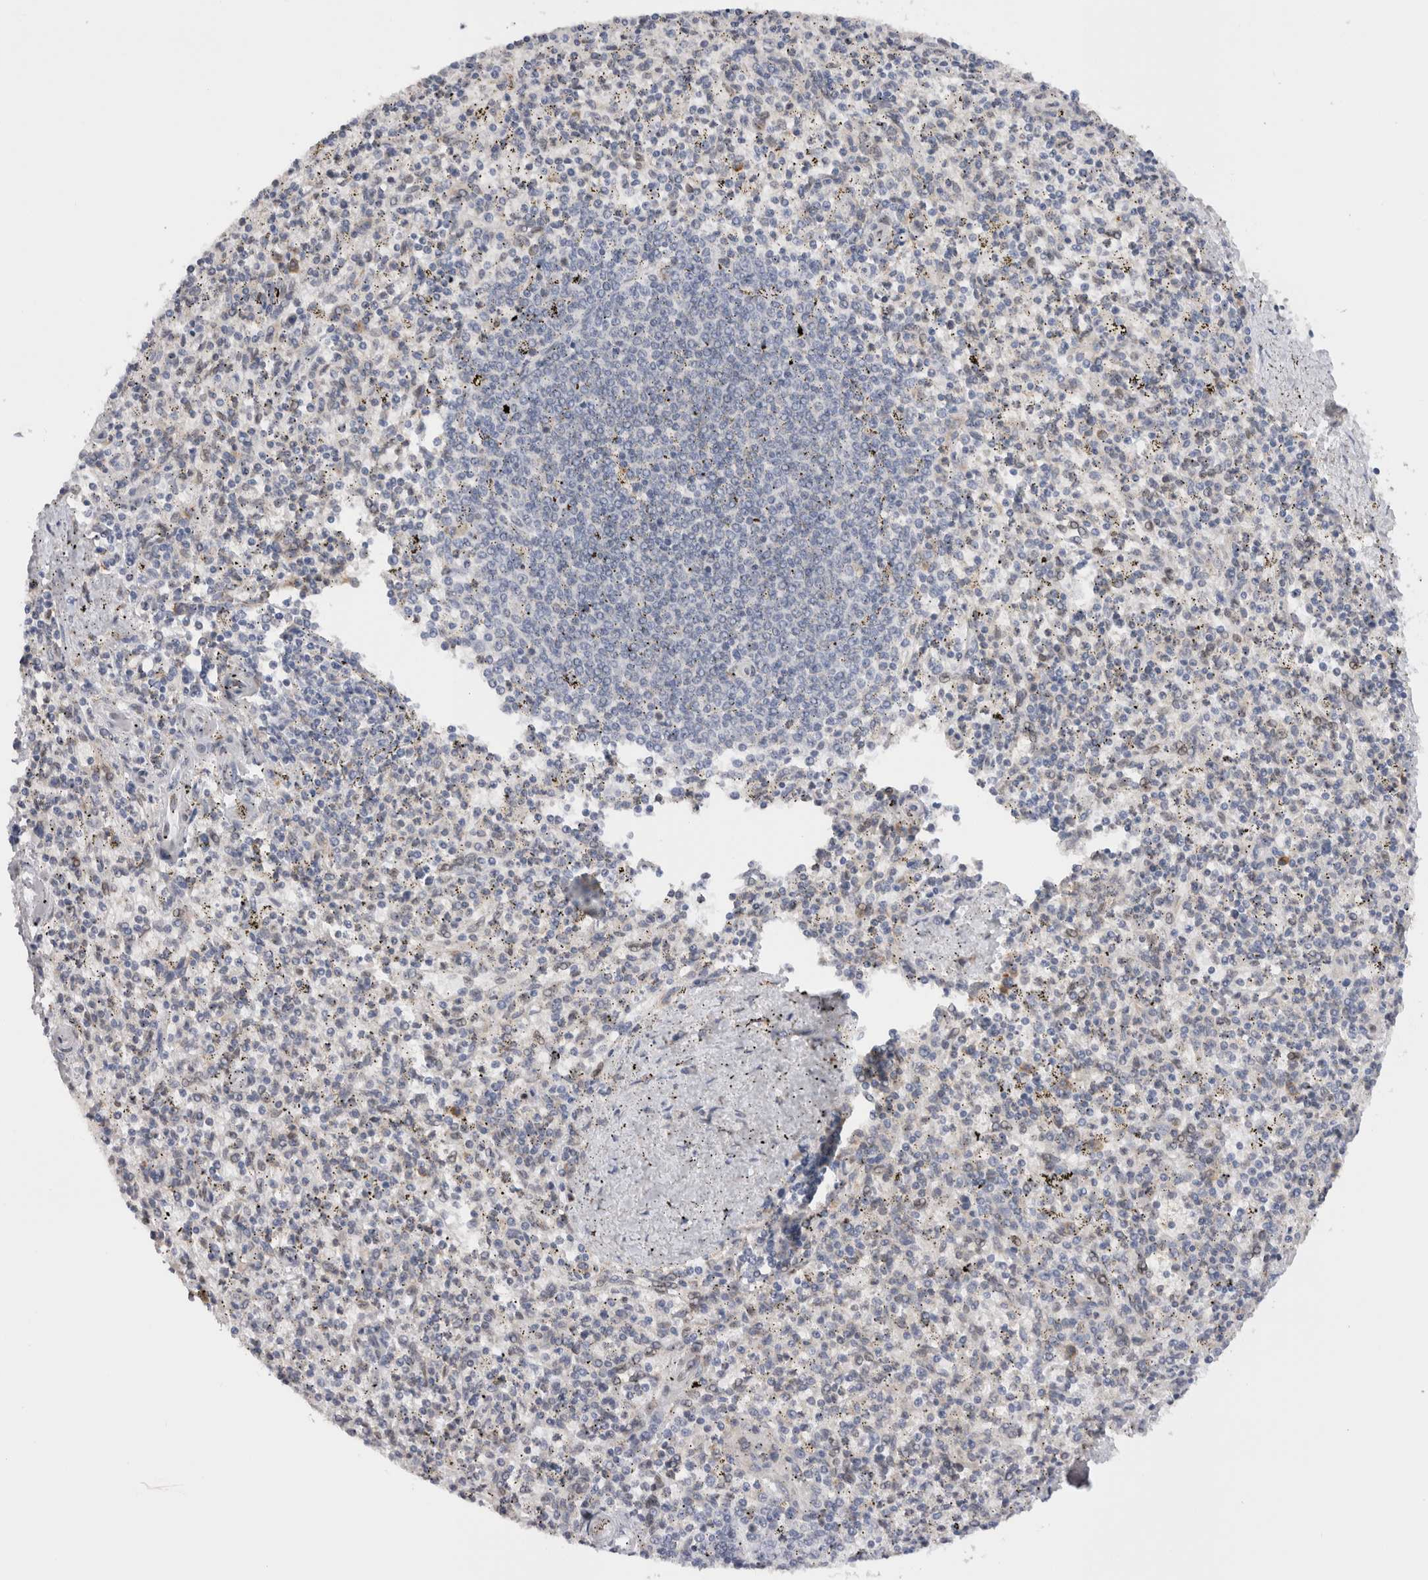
{"staining": {"intensity": "negative", "quantity": "none", "location": "none"}, "tissue": "spleen", "cell_type": "Cells in red pulp", "image_type": "normal", "snomed": [{"axis": "morphology", "description": "Normal tissue, NOS"}, {"axis": "topography", "description": "Spleen"}], "caption": "Immunohistochemical staining of unremarkable spleen shows no significant expression in cells in red pulp.", "gene": "VCPIP1", "patient": {"sex": "male", "age": 72}}